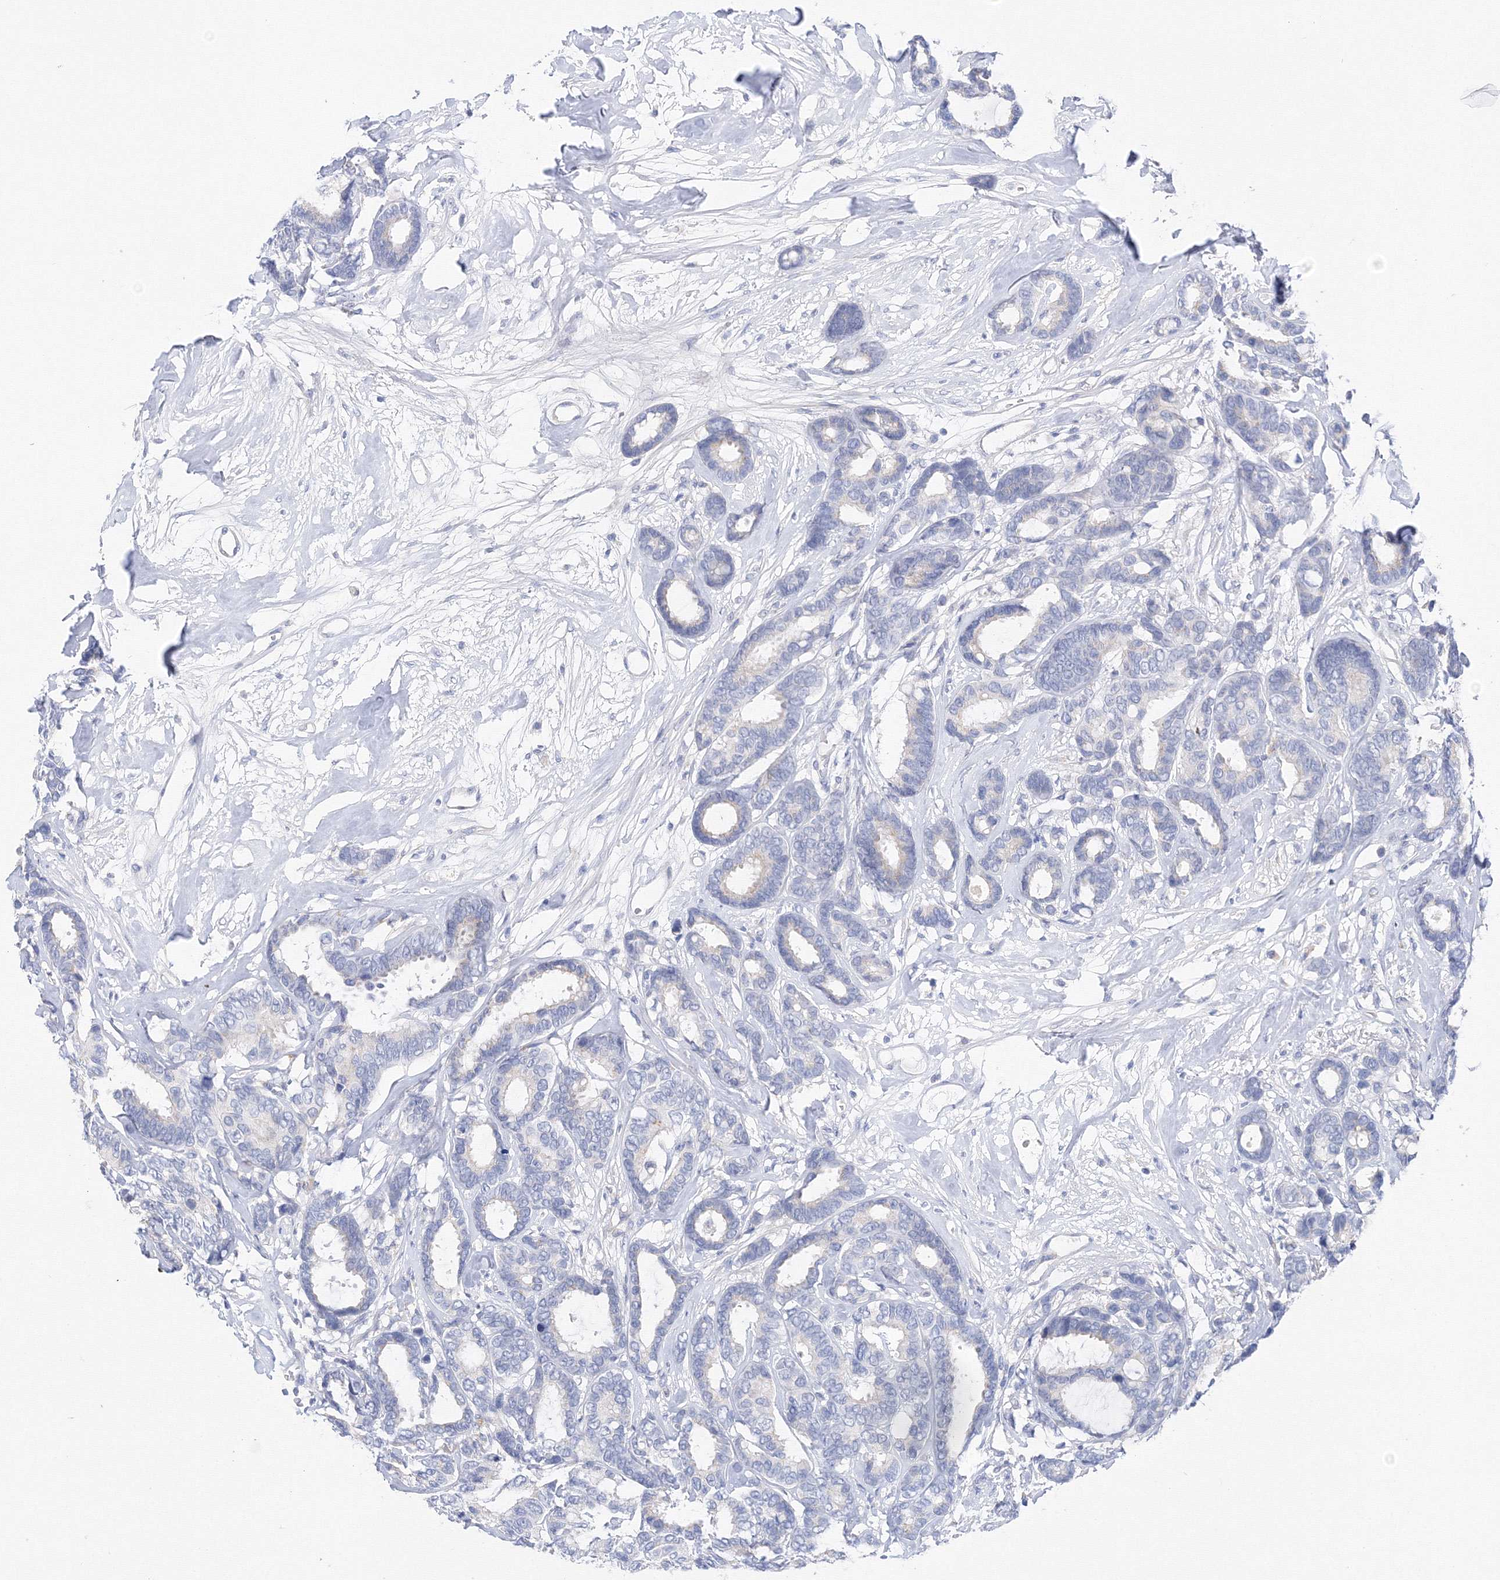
{"staining": {"intensity": "negative", "quantity": "none", "location": "none"}, "tissue": "breast cancer", "cell_type": "Tumor cells", "image_type": "cancer", "snomed": [{"axis": "morphology", "description": "Duct carcinoma"}, {"axis": "topography", "description": "Breast"}], "caption": "Photomicrograph shows no significant protein positivity in tumor cells of invasive ductal carcinoma (breast). (DAB (3,3'-diaminobenzidine) immunohistochemistry with hematoxylin counter stain).", "gene": "TAMM41", "patient": {"sex": "female", "age": 87}}